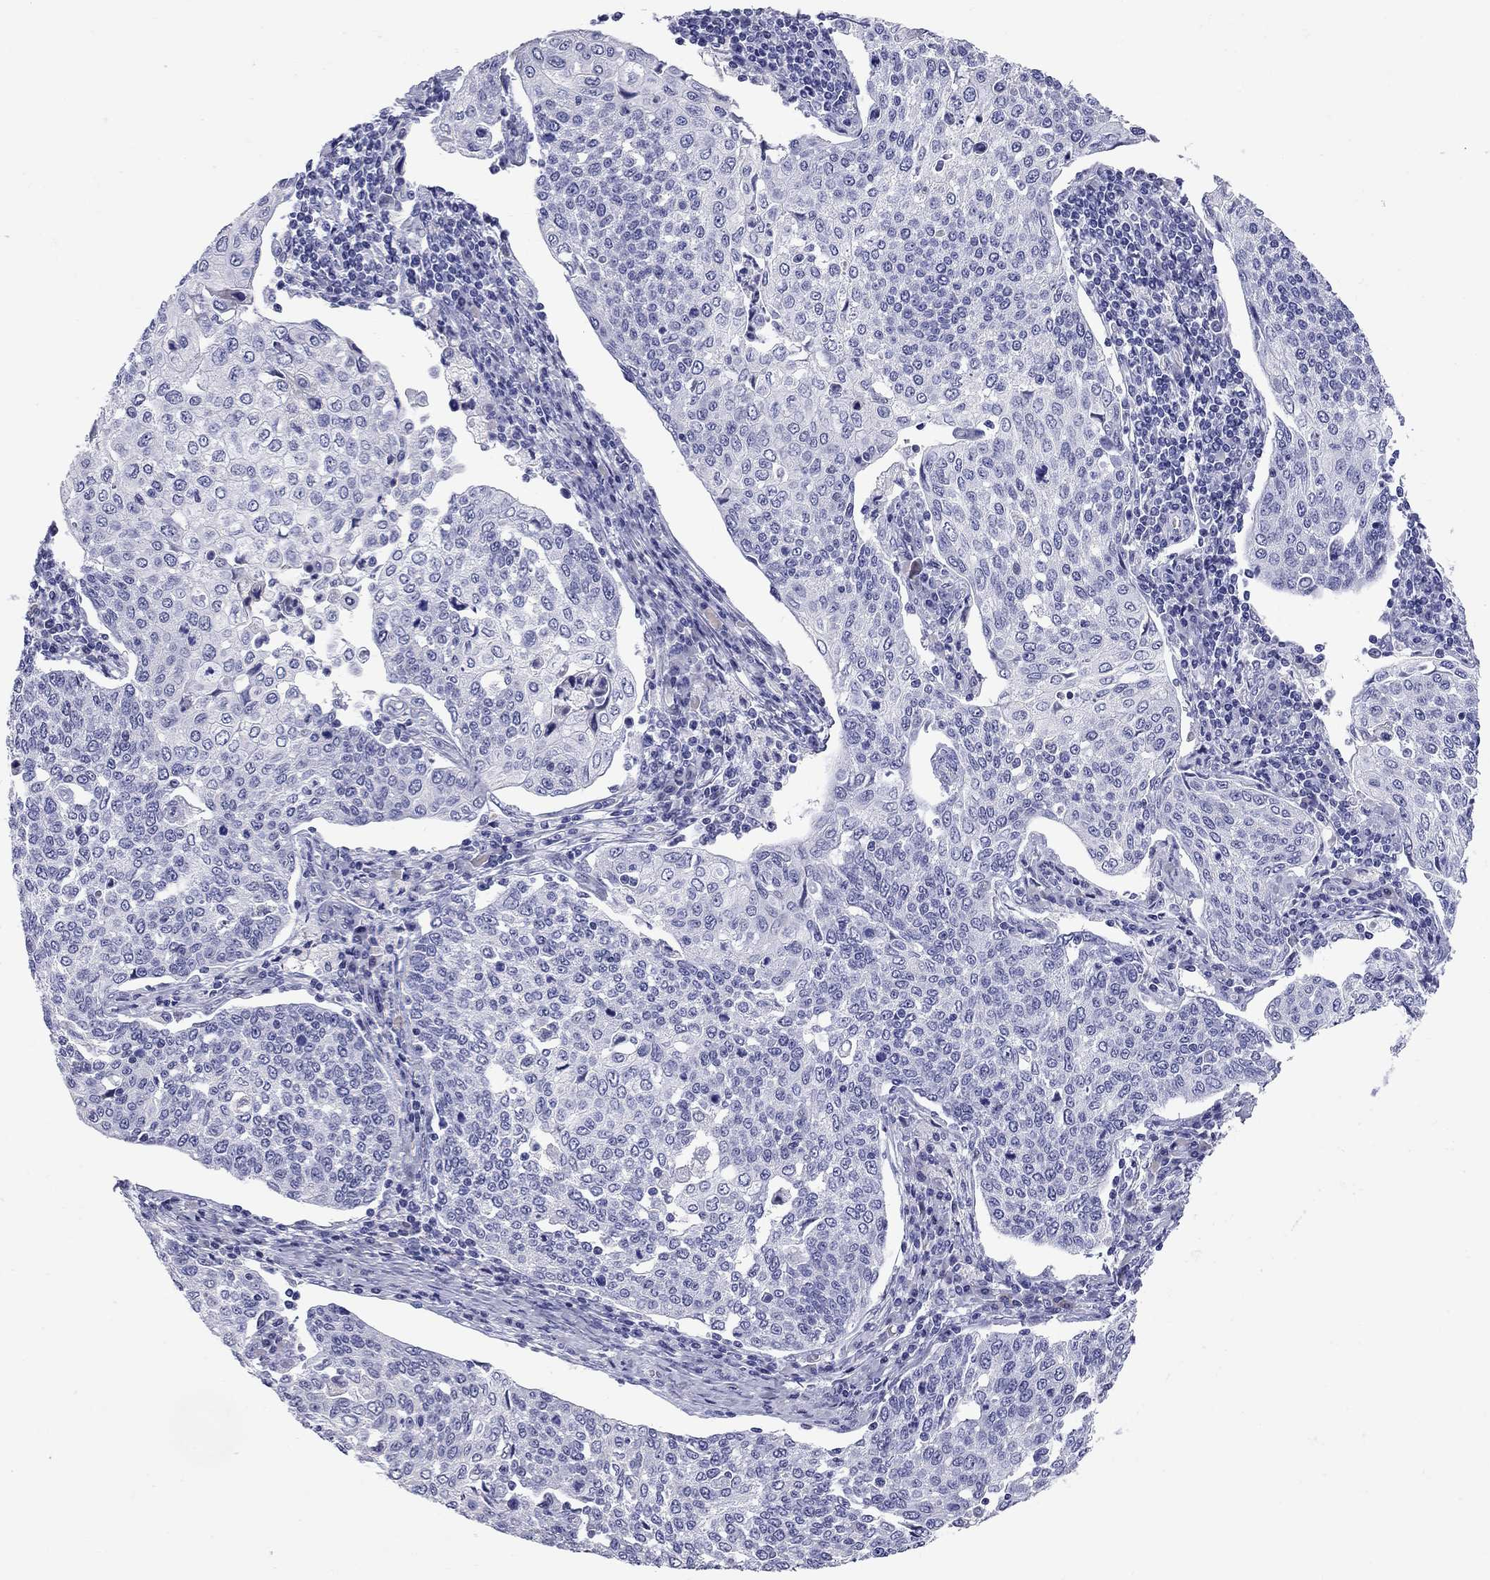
{"staining": {"intensity": "negative", "quantity": "none", "location": "none"}, "tissue": "cervical cancer", "cell_type": "Tumor cells", "image_type": "cancer", "snomed": [{"axis": "morphology", "description": "Squamous cell carcinoma, NOS"}, {"axis": "topography", "description": "Cervix"}], "caption": "Immunohistochemistry (IHC) micrograph of human cervical cancer stained for a protein (brown), which shows no staining in tumor cells.", "gene": "C8orf88", "patient": {"sex": "female", "age": 34}}